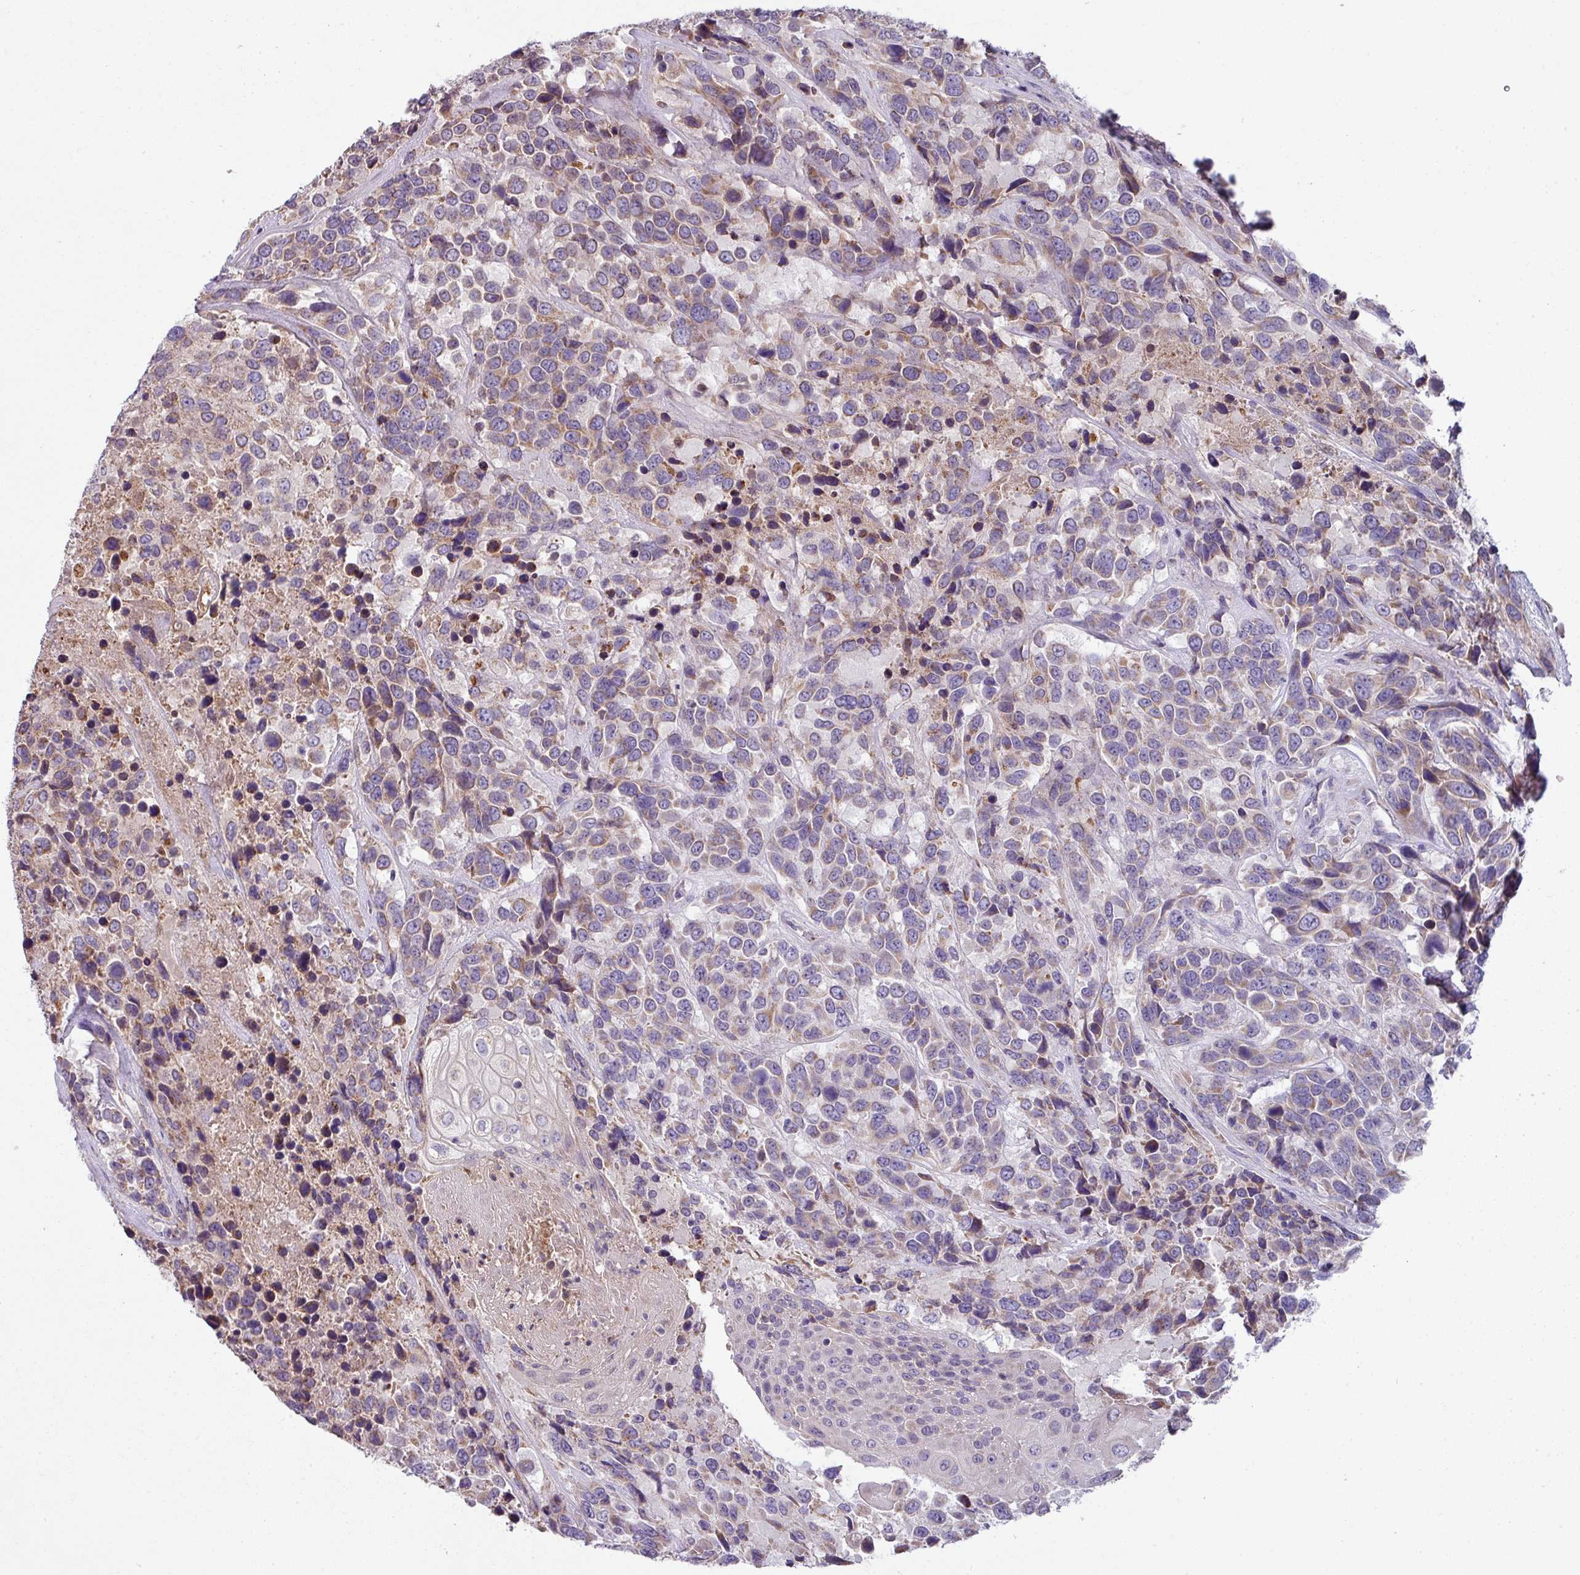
{"staining": {"intensity": "moderate", "quantity": "25%-75%", "location": "cytoplasmic/membranous"}, "tissue": "urothelial cancer", "cell_type": "Tumor cells", "image_type": "cancer", "snomed": [{"axis": "morphology", "description": "Urothelial carcinoma, High grade"}, {"axis": "topography", "description": "Urinary bladder"}], "caption": "A histopathology image of human high-grade urothelial carcinoma stained for a protein shows moderate cytoplasmic/membranous brown staining in tumor cells.", "gene": "LRRC9", "patient": {"sex": "female", "age": 70}}